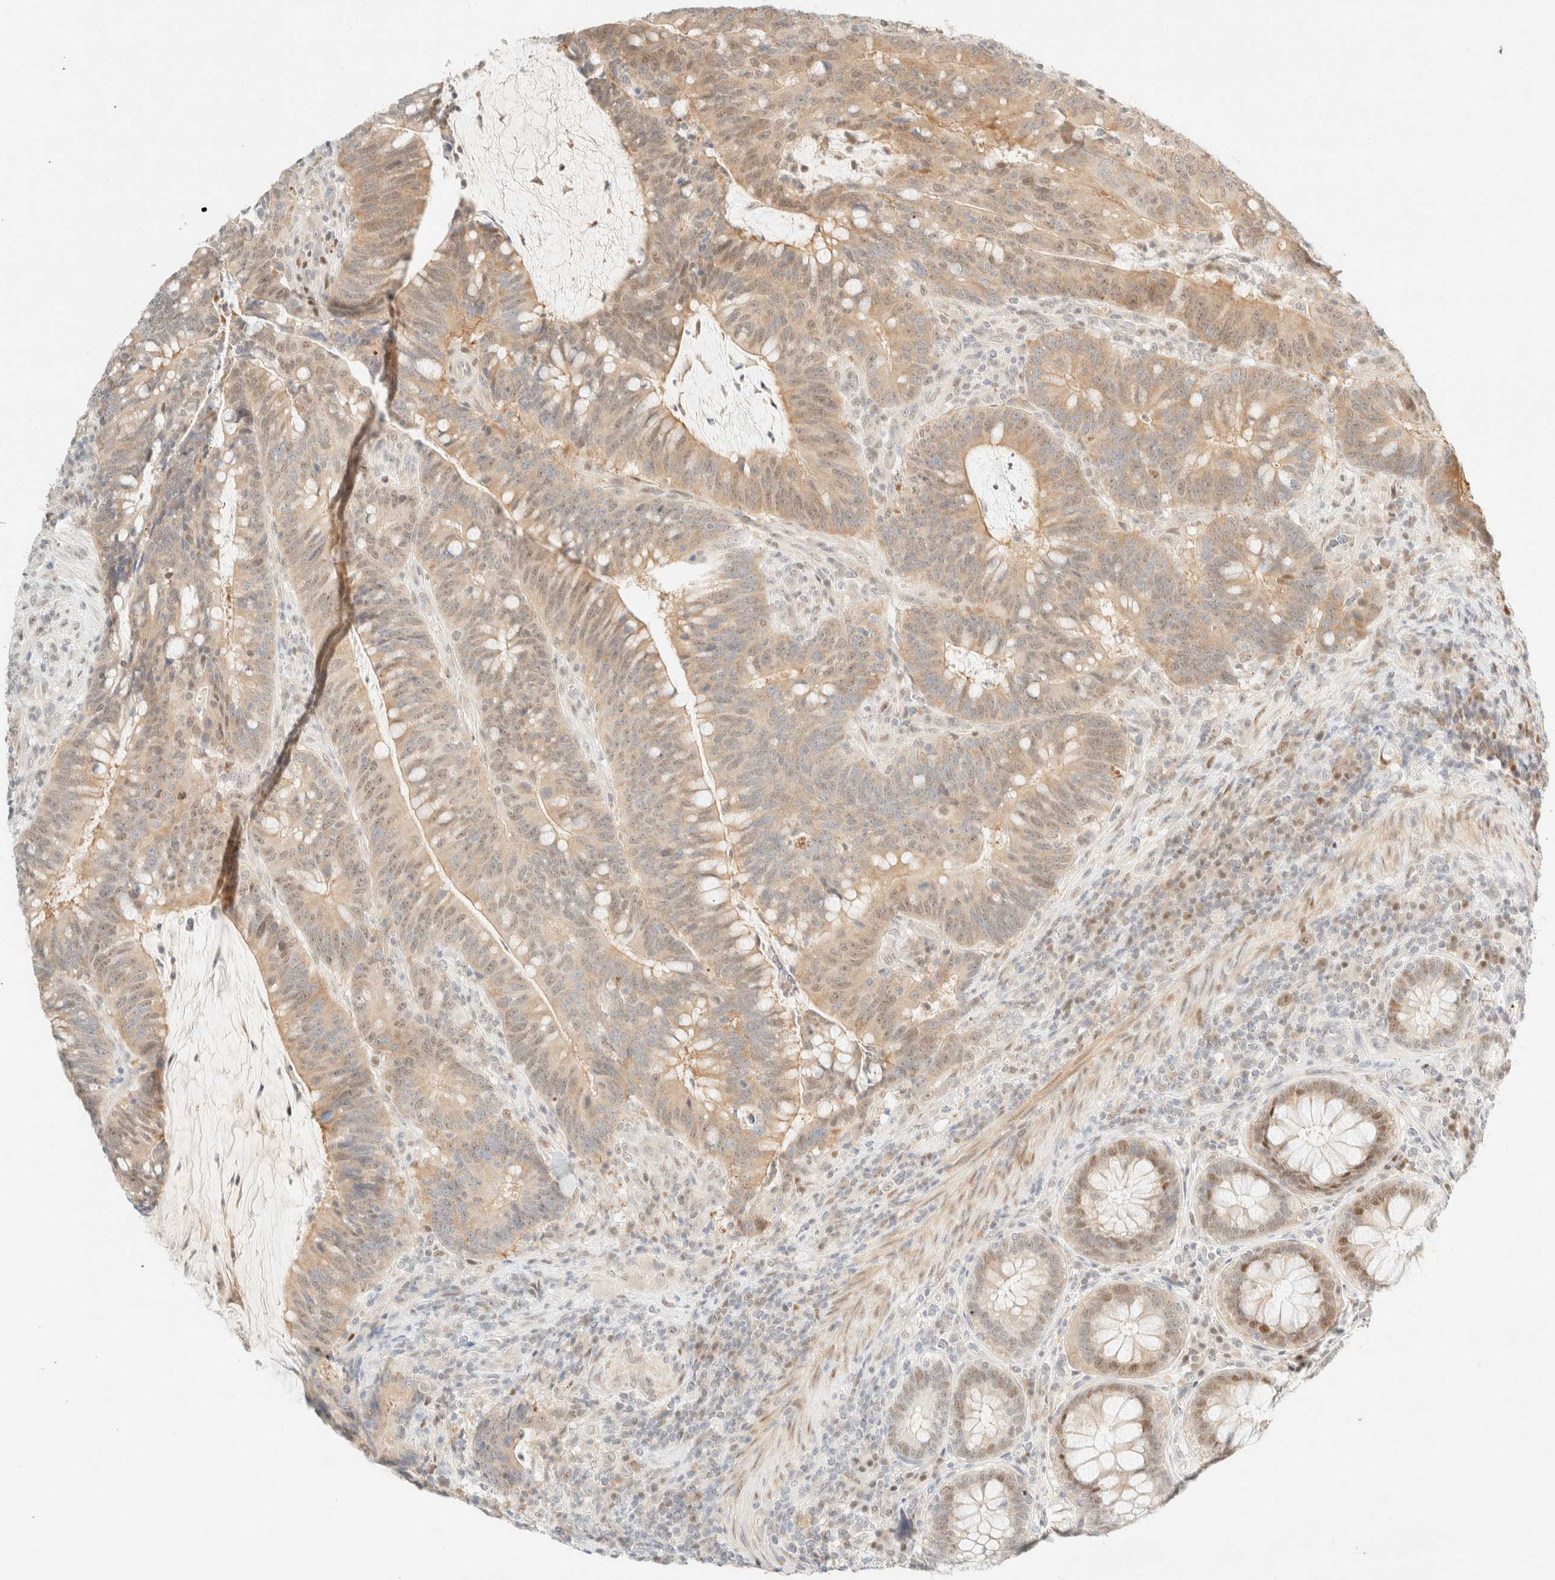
{"staining": {"intensity": "weak", "quantity": ">75%", "location": "cytoplasmic/membranous,nuclear"}, "tissue": "colorectal cancer", "cell_type": "Tumor cells", "image_type": "cancer", "snomed": [{"axis": "morphology", "description": "Adenocarcinoma, NOS"}, {"axis": "topography", "description": "Colon"}], "caption": "This image exhibits immunohistochemistry staining of human adenocarcinoma (colorectal), with low weak cytoplasmic/membranous and nuclear positivity in about >75% of tumor cells.", "gene": "TSR1", "patient": {"sex": "female", "age": 66}}